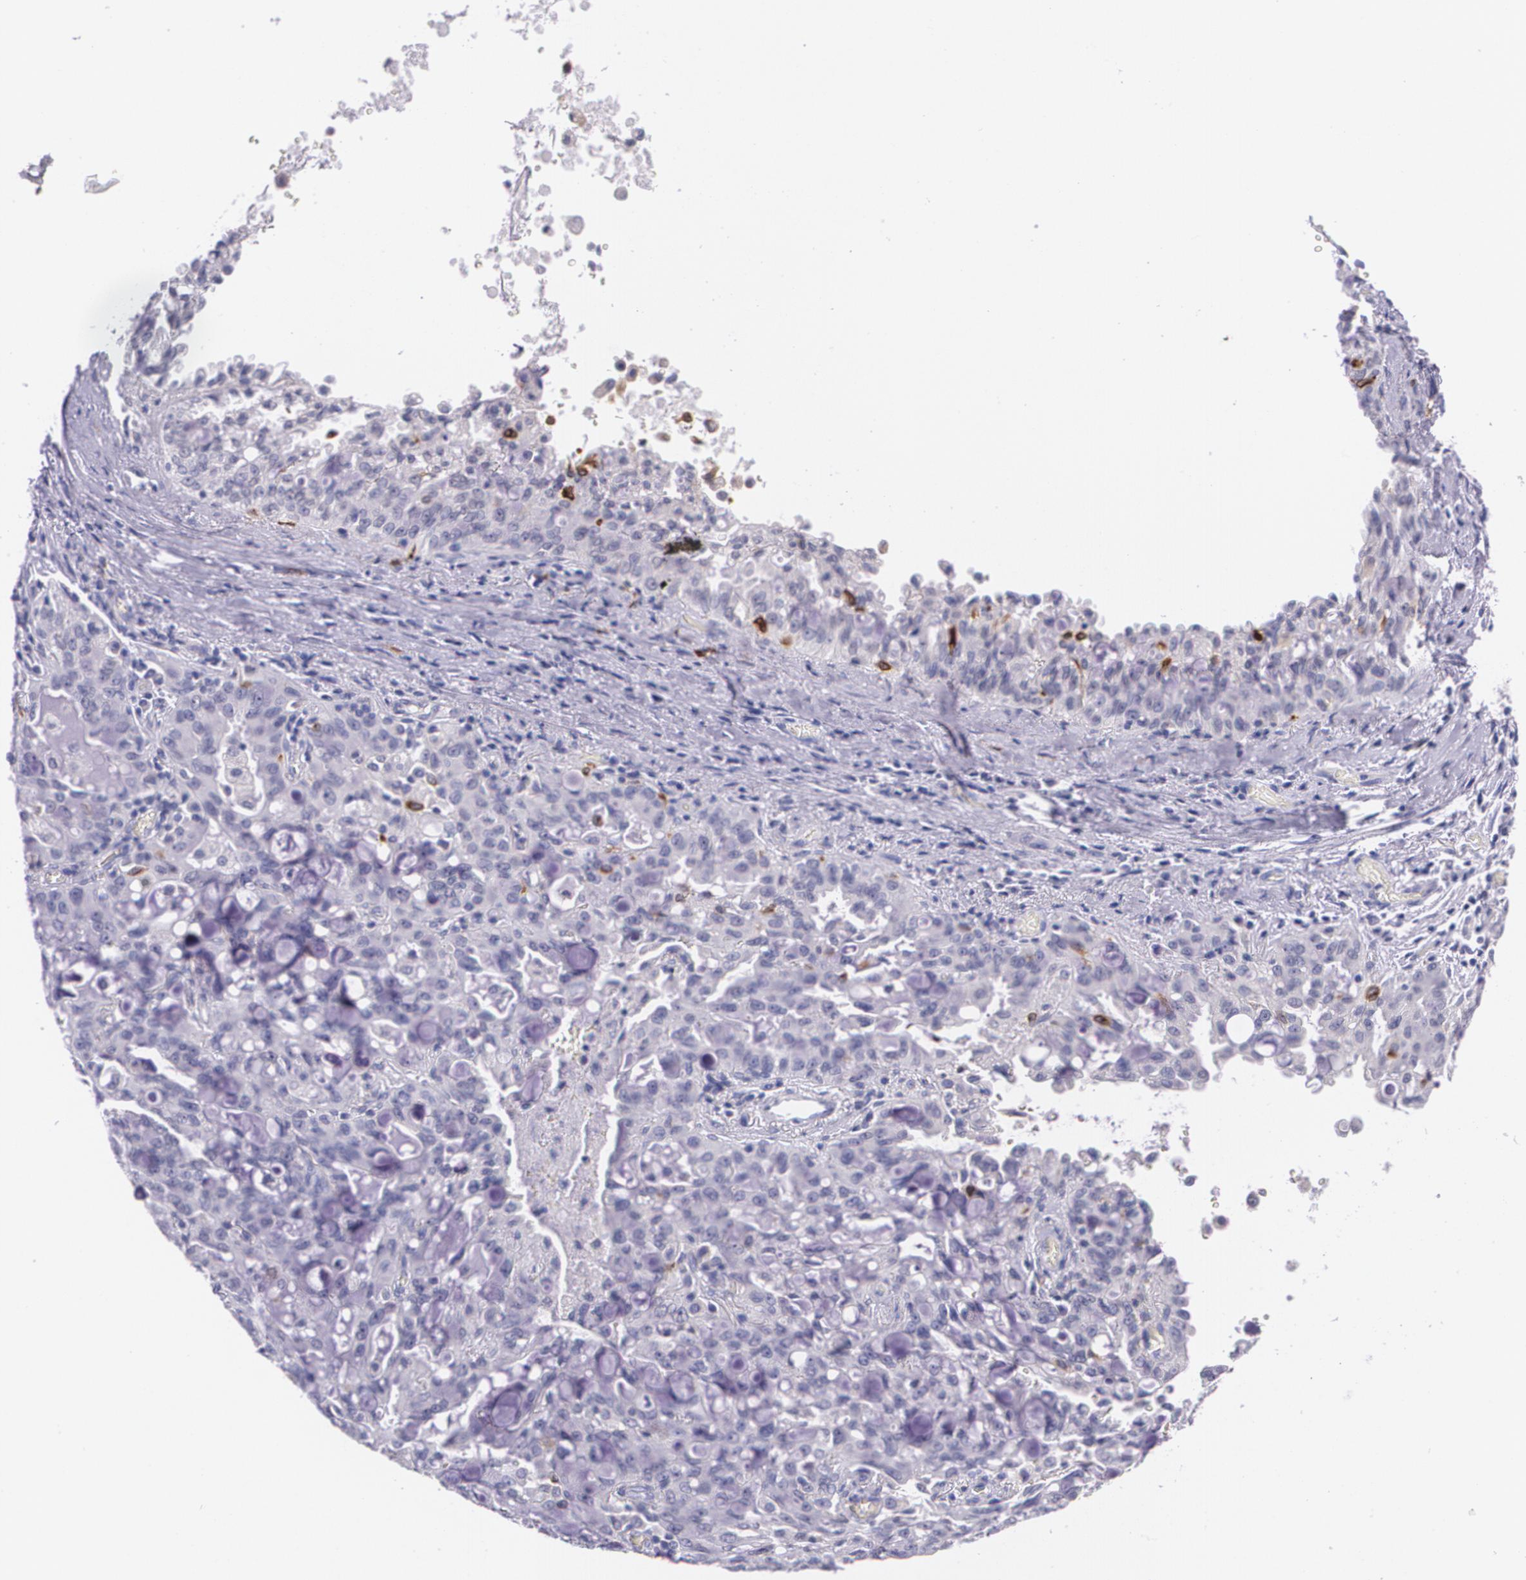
{"staining": {"intensity": "negative", "quantity": "none", "location": "none"}, "tissue": "lung cancer", "cell_type": "Tumor cells", "image_type": "cancer", "snomed": [{"axis": "morphology", "description": "Adenocarcinoma, NOS"}, {"axis": "topography", "description": "Lung"}], "caption": "There is no significant expression in tumor cells of adenocarcinoma (lung). The staining is performed using DAB brown chromogen with nuclei counter-stained in using hematoxylin.", "gene": "RTN1", "patient": {"sex": "female", "age": 44}}